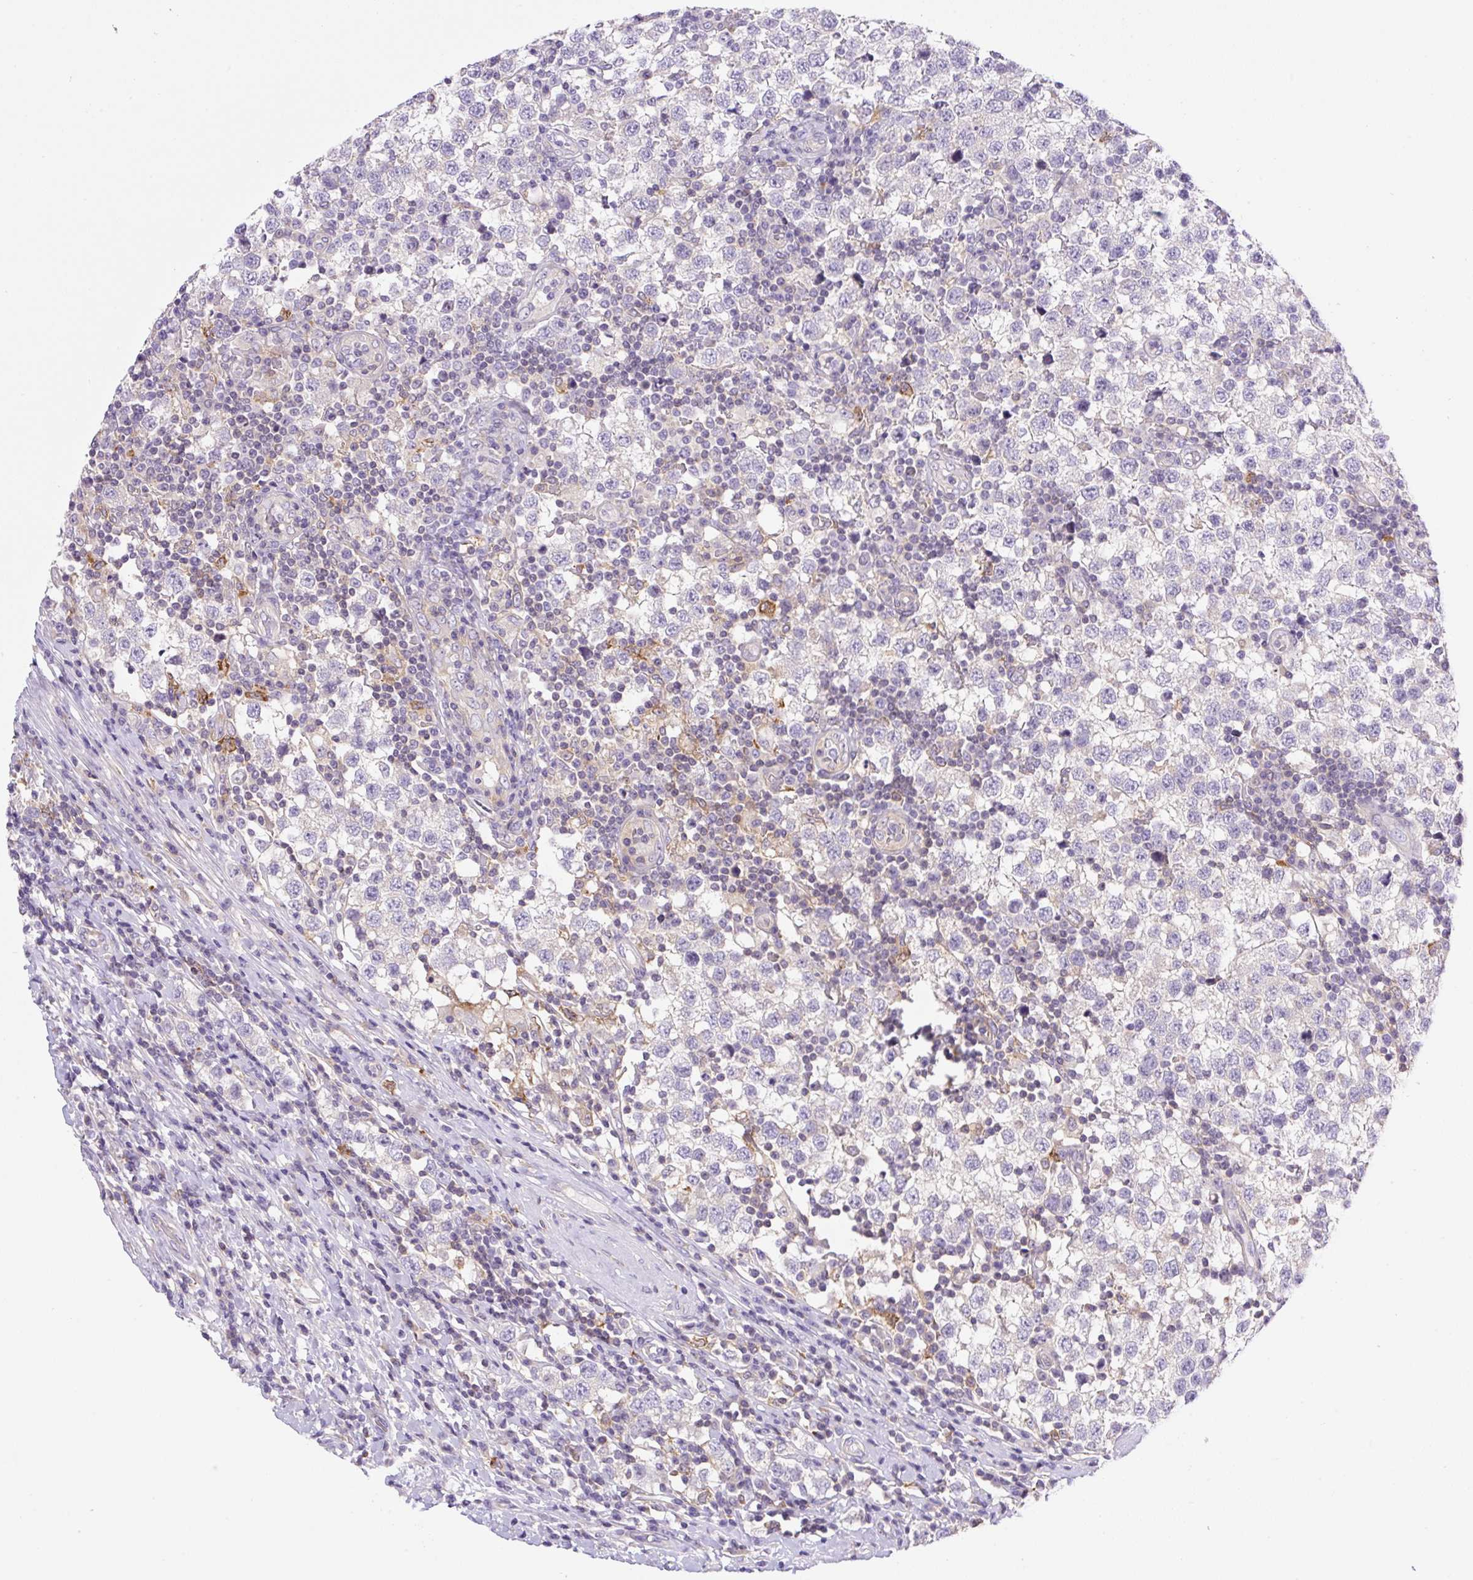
{"staining": {"intensity": "negative", "quantity": "none", "location": "none"}, "tissue": "testis cancer", "cell_type": "Tumor cells", "image_type": "cancer", "snomed": [{"axis": "morphology", "description": "Seminoma, NOS"}, {"axis": "topography", "description": "Testis"}], "caption": "Seminoma (testis) stained for a protein using IHC demonstrates no positivity tumor cells.", "gene": "CAMK2B", "patient": {"sex": "male", "age": 34}}